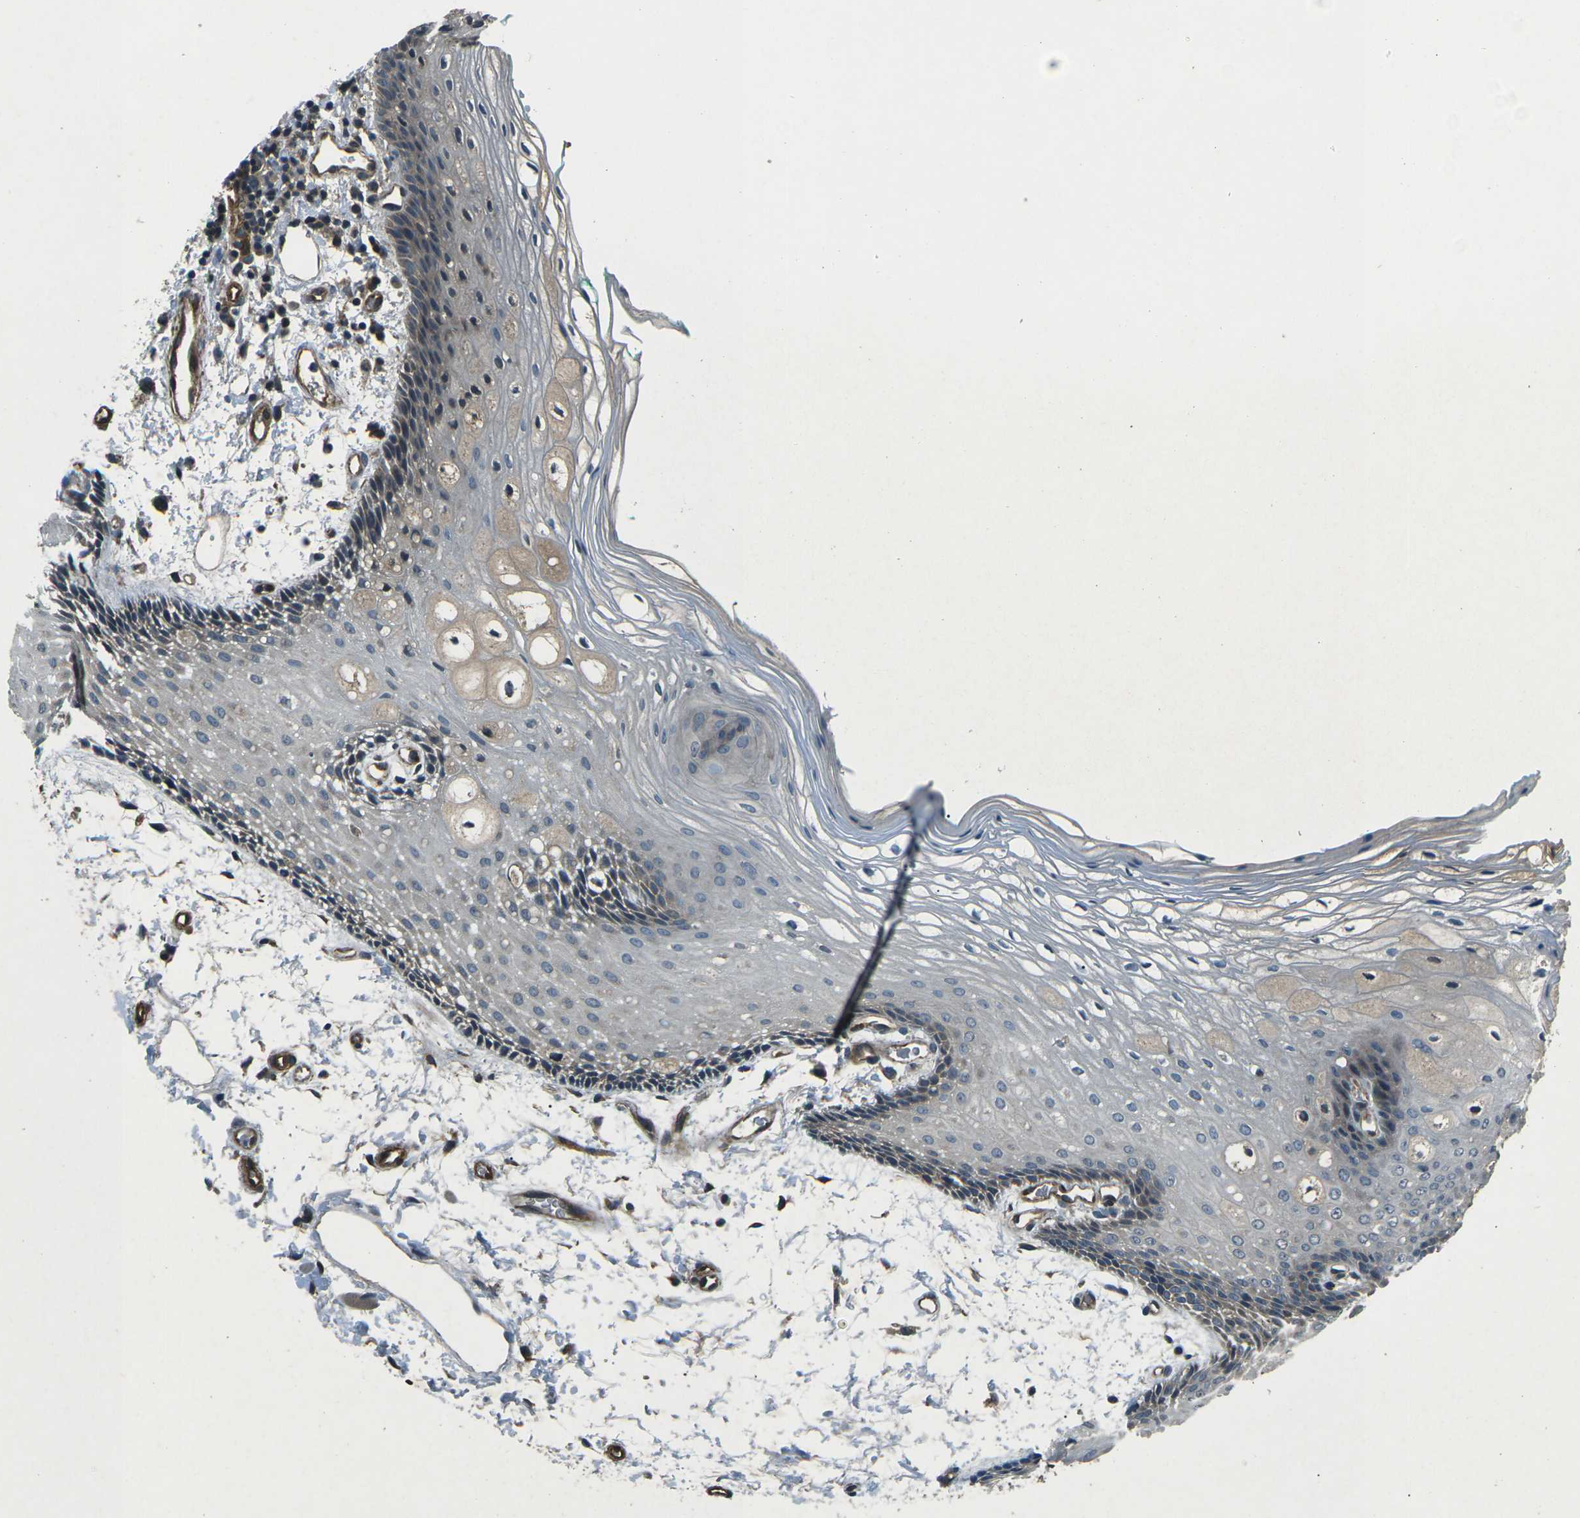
{"staining": {"intensity": "weak", "quantity": "25%-75%", "location": "cytoplasmic/membranous"}, "tissue": "oral mucosa", "cell_type": "Squamous epithelial cells", "image_type": "normal", "snomed": [{"axis": "morphology", "description": "Normal tissue, NOS"}, {"axis": "topography", "description": "Skeletal muscle"}, {"axis": "topography", "description": "Oral tissue"}, {"axis": "topography", "description": "Peripheral nerve tissue"}], "caption": "A photomicrograph of human oral mucosa stained for a protein demonstrates weak cytoplasmic/membranous brown staining in squamous epithelial cells.", "gene": "AFAP1", "patient": {"sex": "female", "age": 84}}